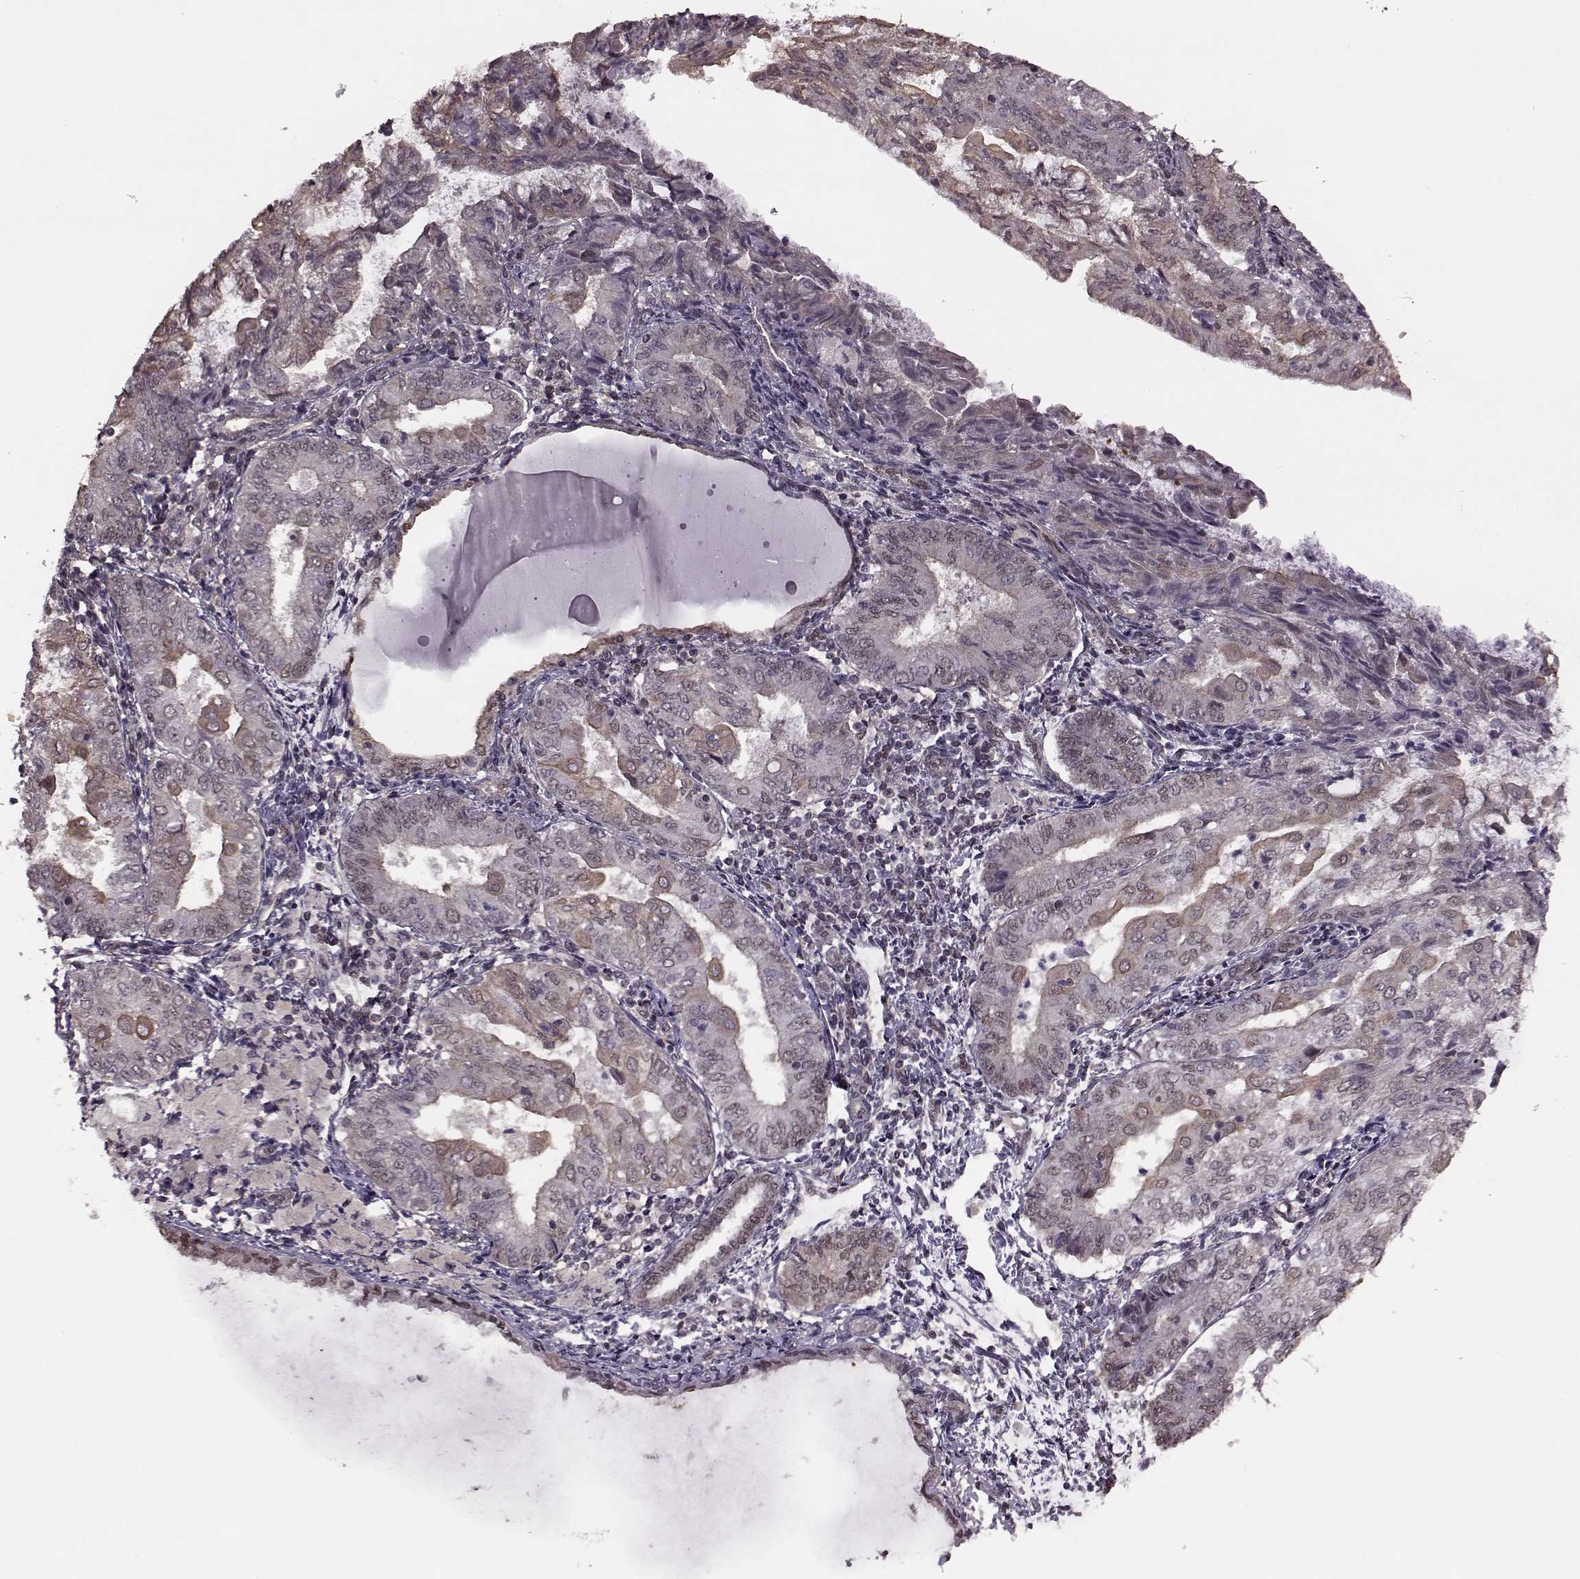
{"staining": {"intensity": "weak", "quantity": "25%-75%", "location": "cytoplasmic/membranous"}, "tissue": "endometrial cancer", "cell_type": "Tumor cells", "image_type": "cancer", "snomed": [{"axis": "morphology", "description": "Adenocarcinoma, NOS"}, {"axis": "topography", "description": "Endometrium"}], "caption": "This is an image of immunohistochemistry (IHC) staining of endometrial cancer, which shows weak expression in the cytoplasmic/membranous of tumor cells.", "gene": "FTO", "patient": {"sex": "female", "age": 68}}